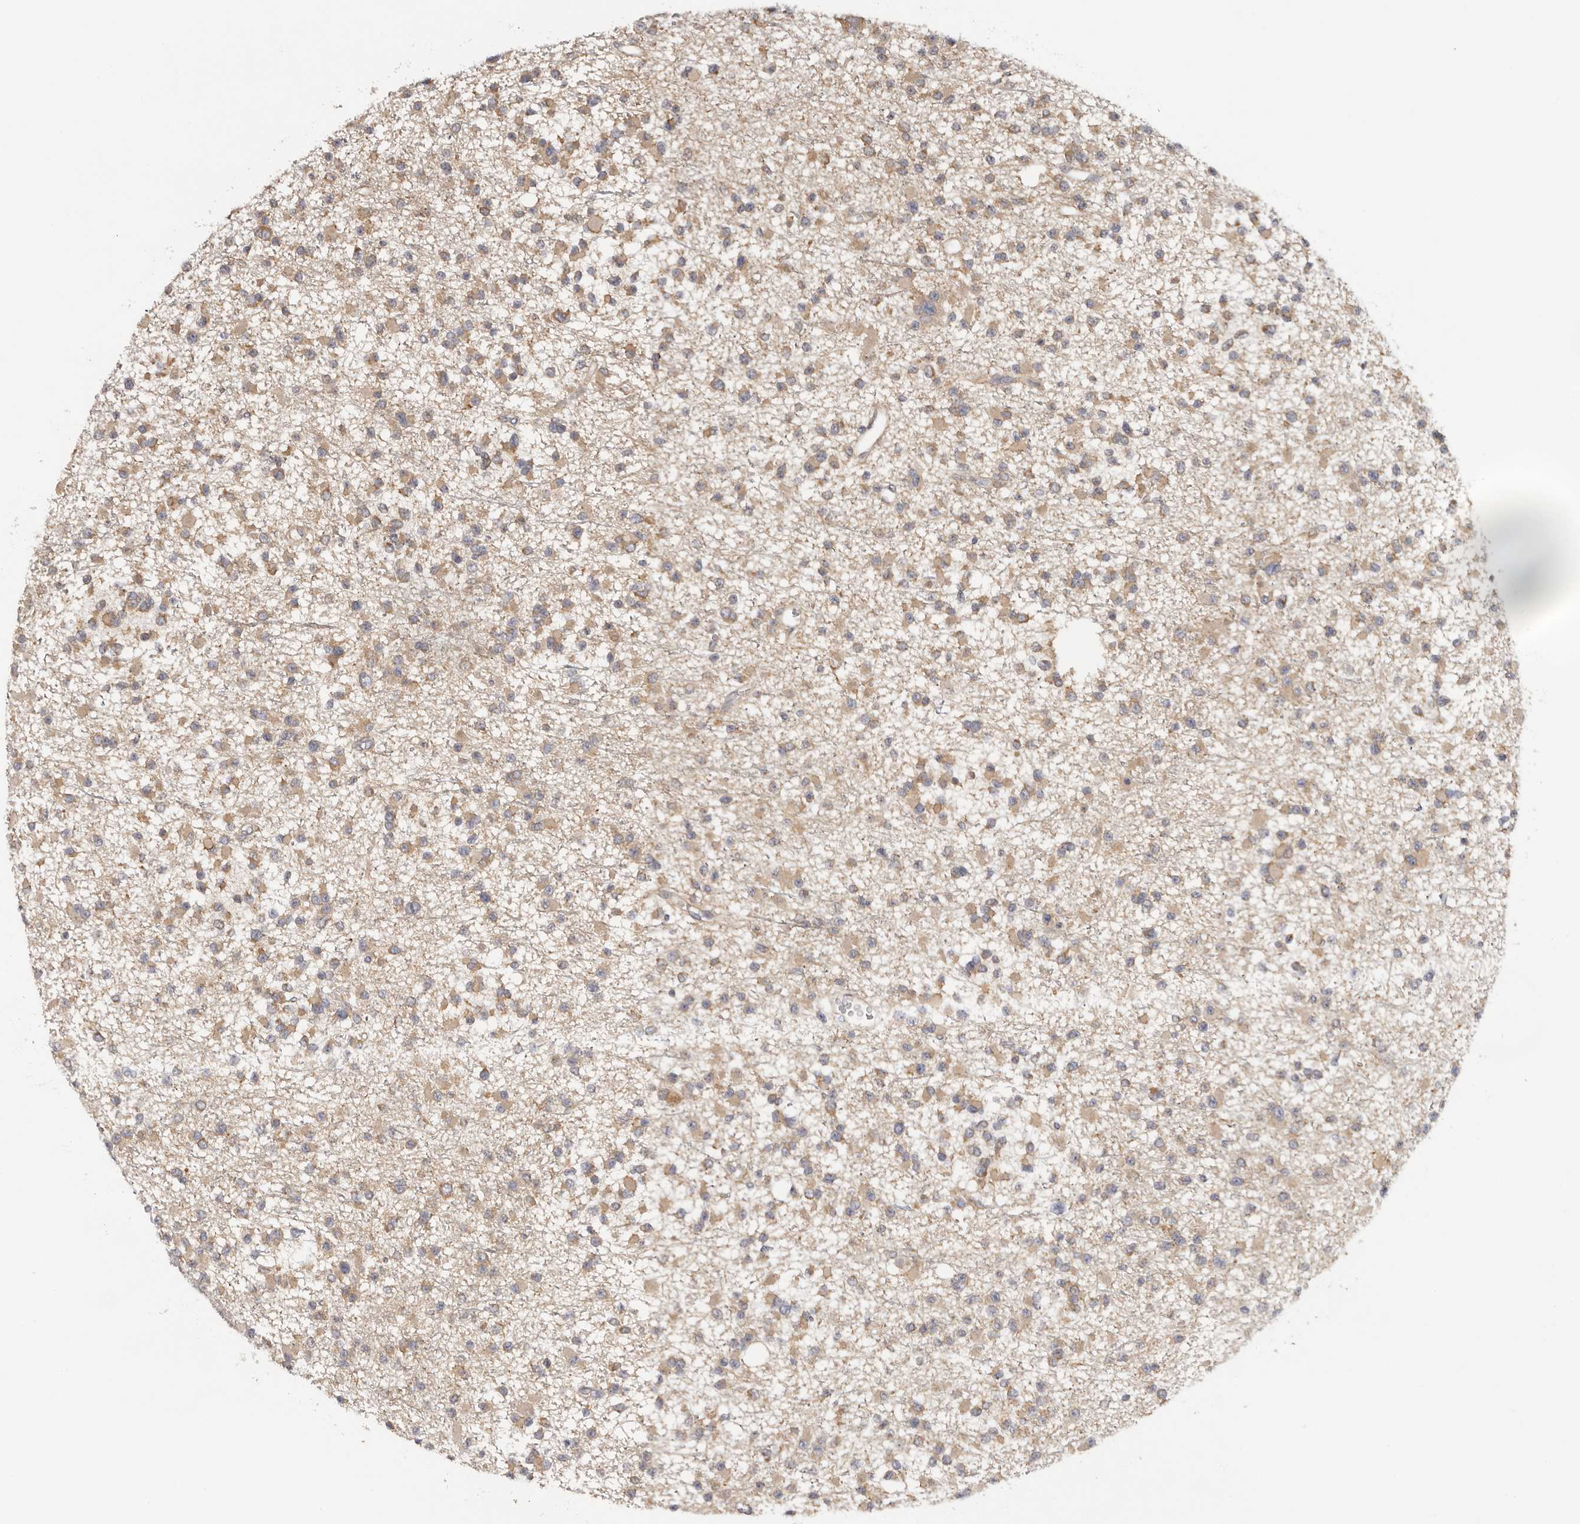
{"staining": {"intensity": "moderate", "quantity": ">75%", "location": "cytoplasmic/membranous"}, "tissue": "glioma", "cell_type": "Tumor cells", "image_type": "cancer", "snomed": [{"axis": "morphology", "description": "Glioma, malignant, Low grade"}, {"axis": "topography", "description": "Brain"}], "caption": "This is a micrograph of immunohistochemistry (IHC) staining of glioma, which shows moderate positivity in the cytoplasmic/membranous of tumor cells.", "gene": "PPP1R42", "patient": {"sex": "female", "age": 22}}